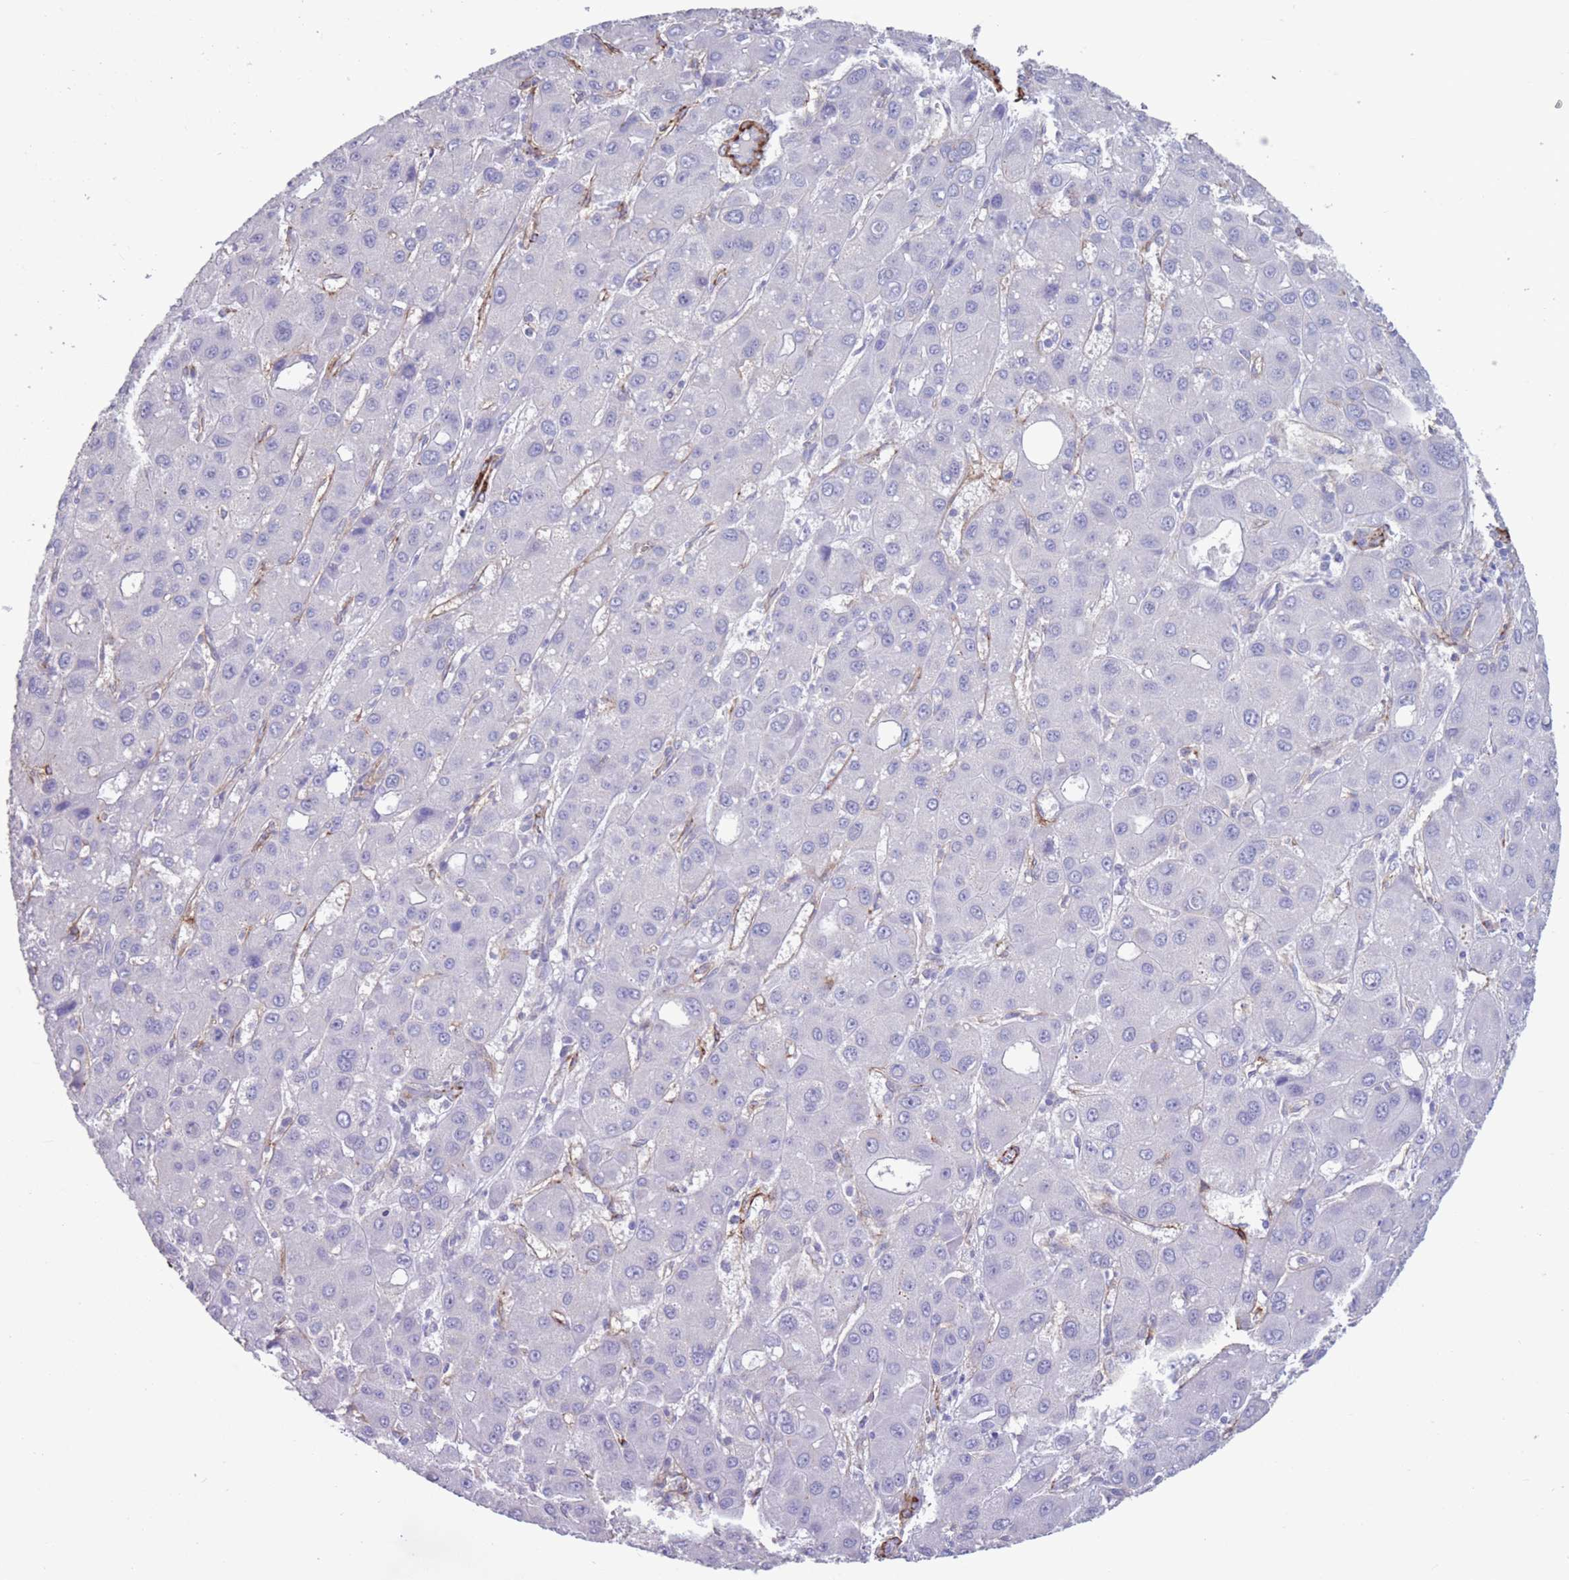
{"staining": {"intensity": "negative", "quantity": "none", "location": "none"}, "tissue": "liver cancer", "cell_type": "Tumor cells", "image_type": "cancer", "snomed": [{"axis": "morphology", "description": "Carcinoma, Hepatocellular, NOS"}, {"axis": "topography", "description": "Liver"}], "caption": "Tumor cells show no significant staining in hepatocellular carcinoma (liver). The staining is performed using DAB (3,3'-diaminobenzidine) brown chromogen with nuclei counter-stained in using hematoxylin.", "gene": "DPYD", "patient": {"sex": "male", "age": 55}}